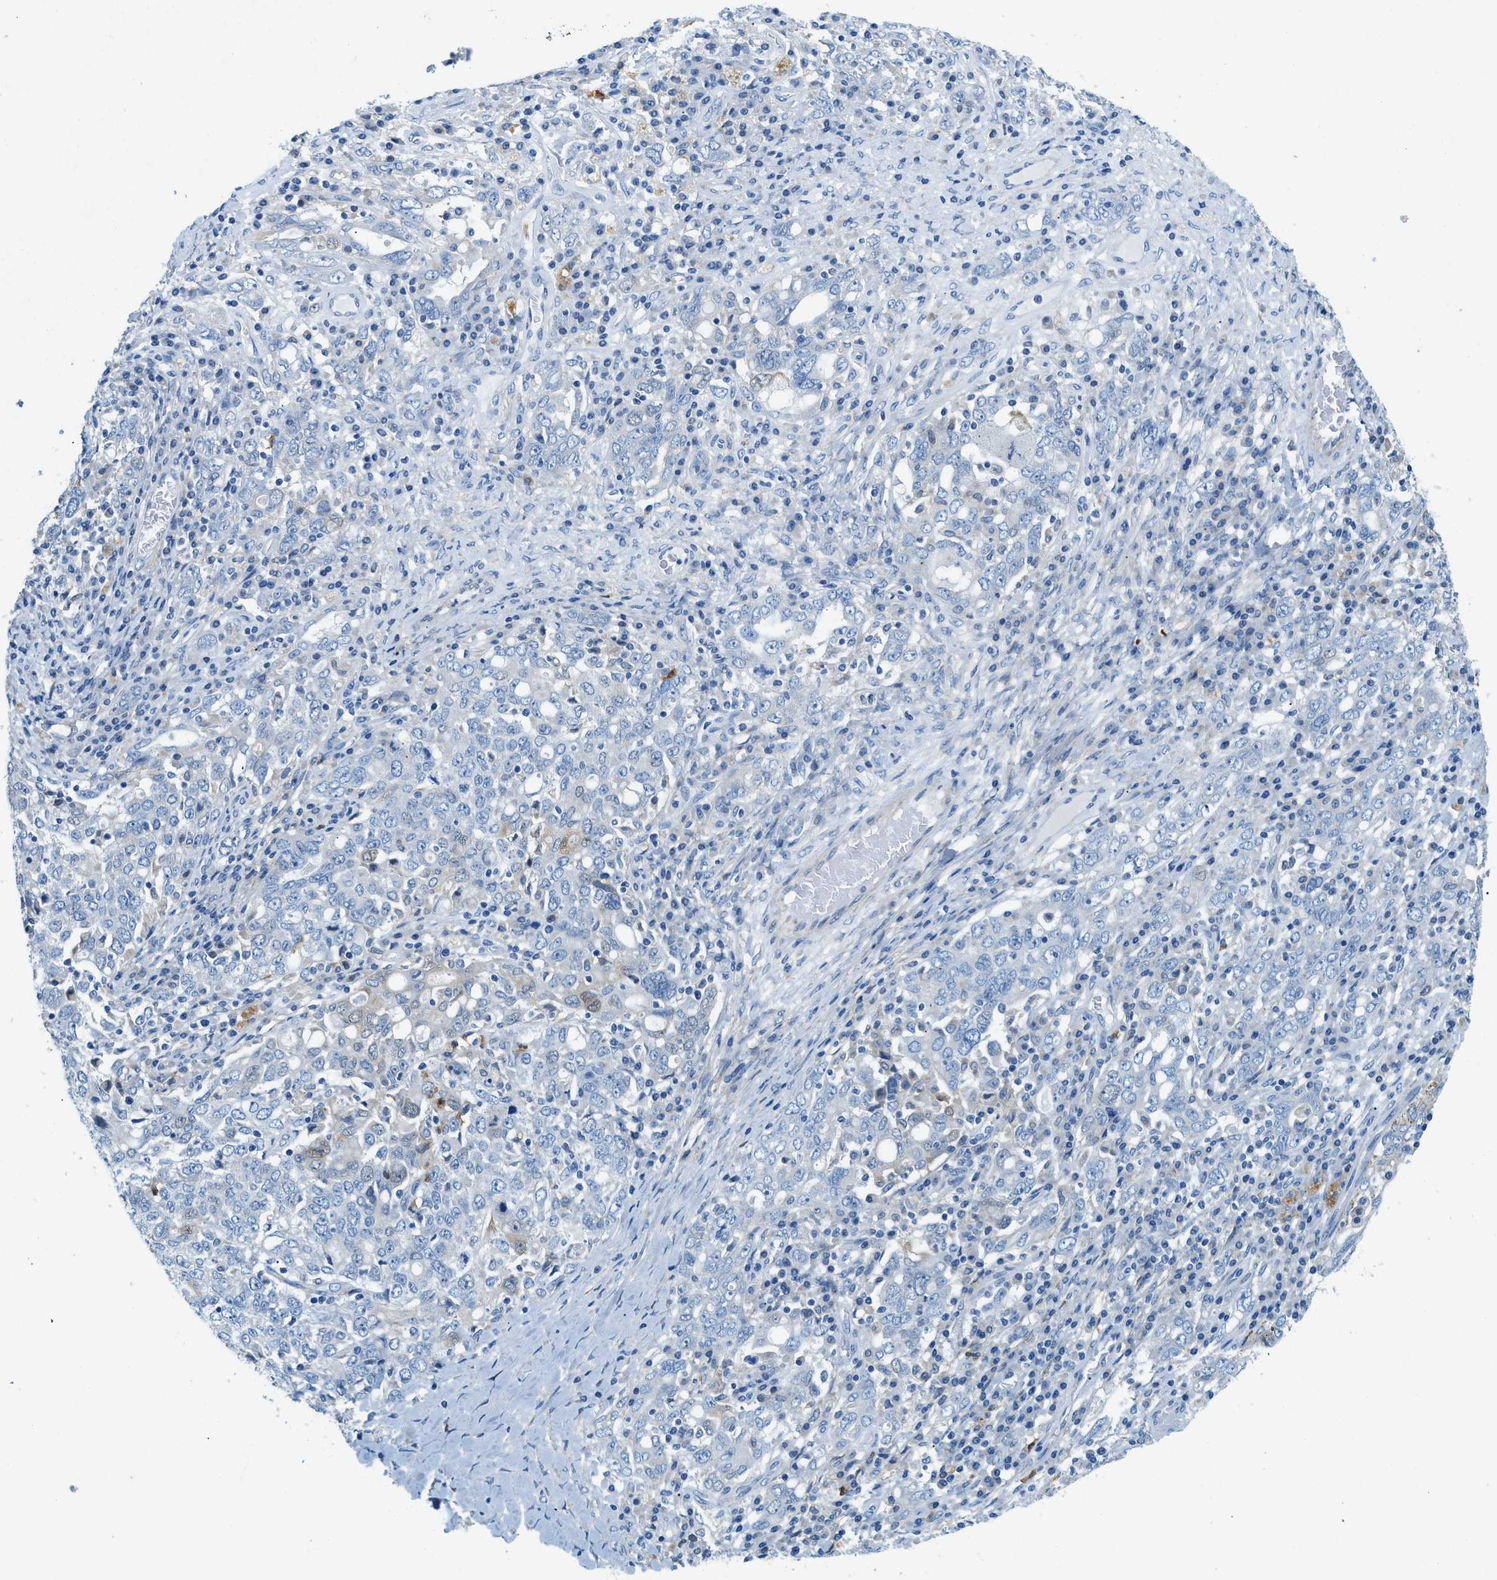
{"staining": {"intensity": "negative", "quantity": "none", "location": "none"}, "tissue": "ovarian cancer", "cell_type": "Tumor cells", "image_type": "cancer", "snomed": [{"axis": "morphology", "description": "Carcinoma, endometroid"}, {"axis": "topography", "description": "Ovary"}], "caption": "An image of ovarian cancer stained for a protein reveals no brown staining in tumor cells.", "gene": "ZDHHC13", "patient": {"sex": "female", "age": 62}}